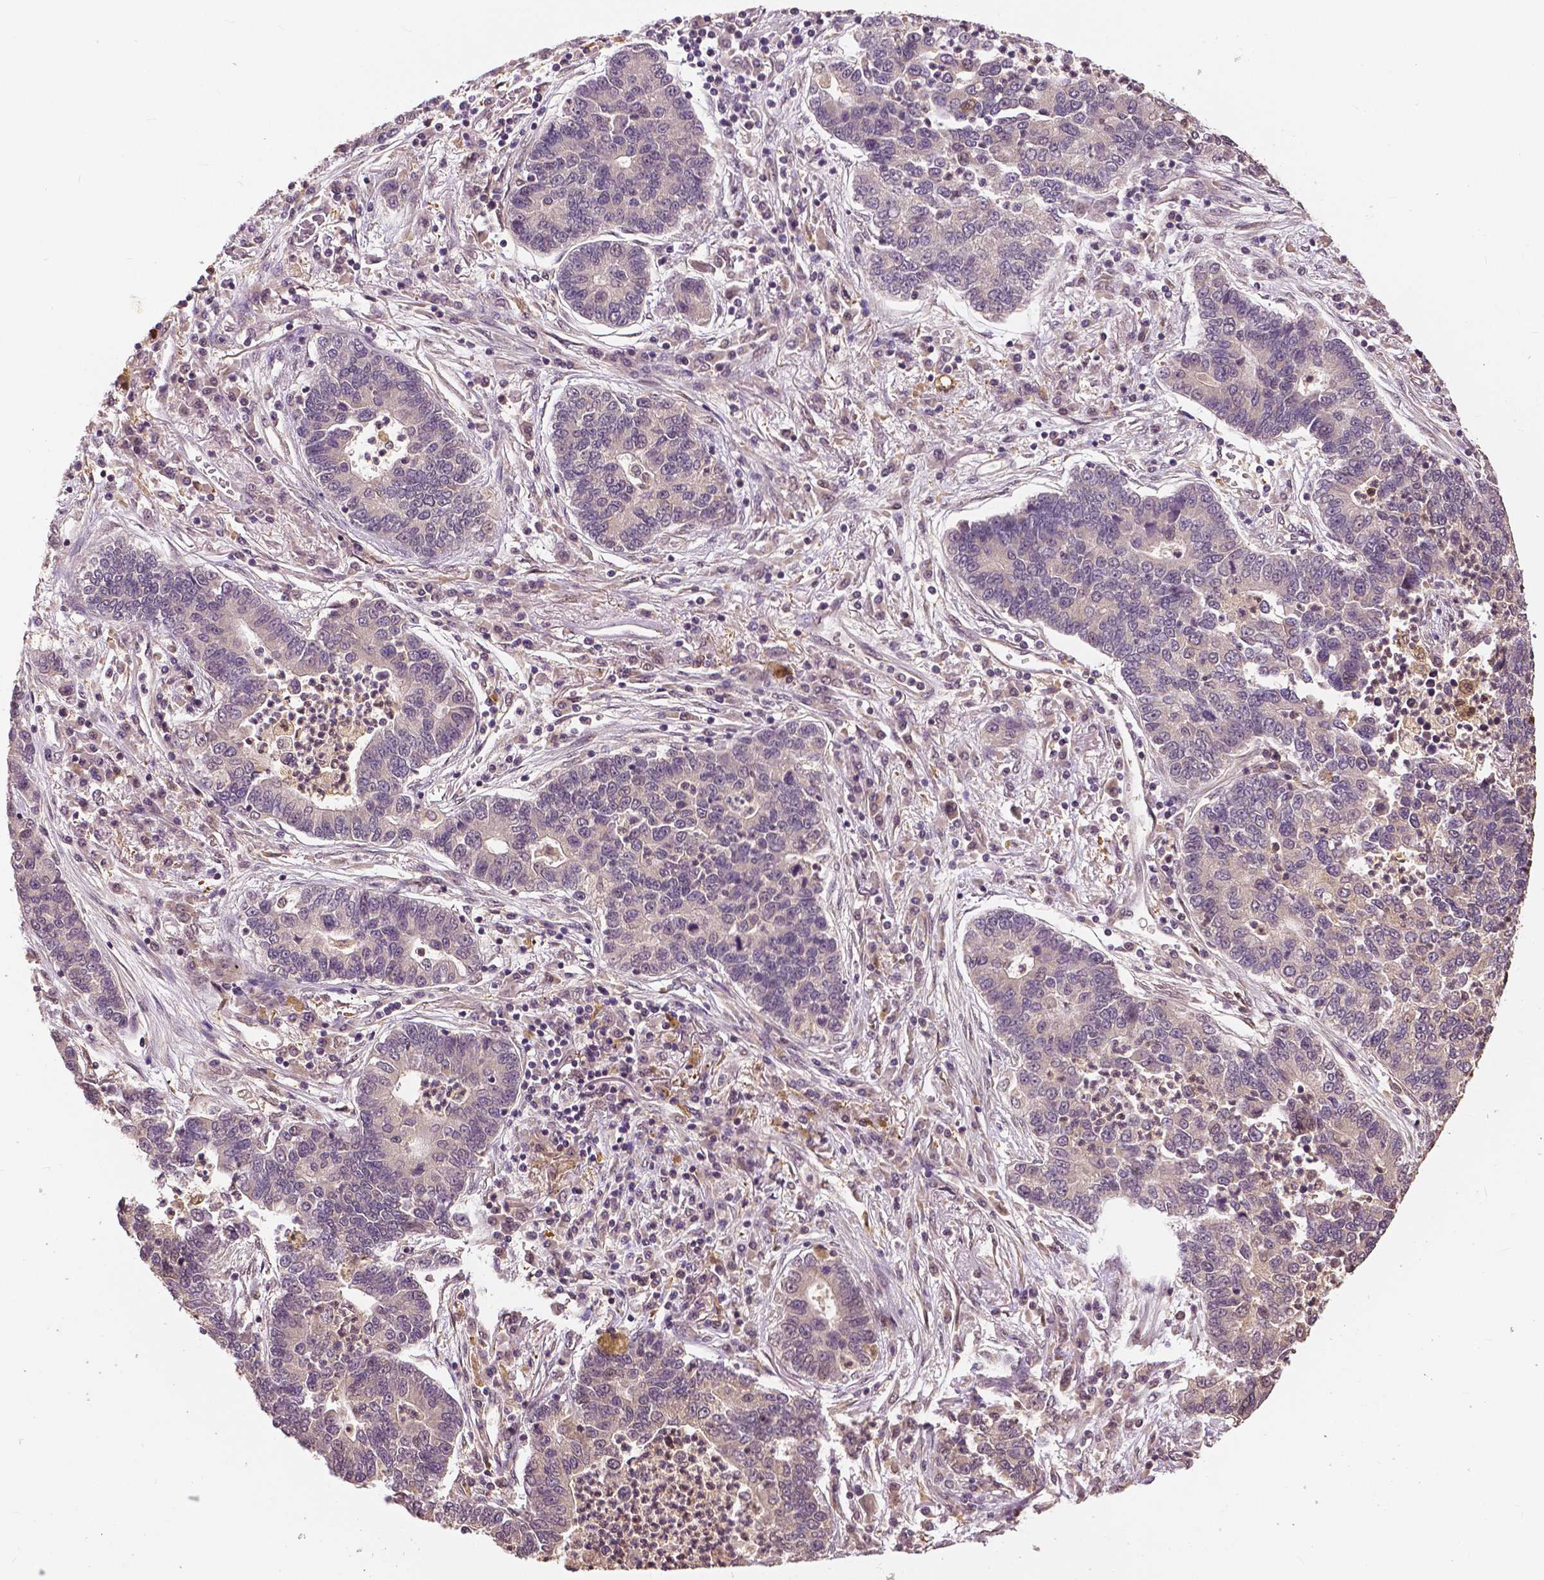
{"staining": {"intensity": "negative", "quantity": "none", "location": "none"}, "tissue": "lung cancer", "cell_type": "Tumor cells", "image_type": "cancer", "snomed": [{"axis": "morphology", "description": "Adenocarcinoma, NOS"}, {"axis": "topography", "description": "Lung"}], "caption": "Human lung cancer stained for a protein using immunohistochemistry (IHC) demonstrates no positivity in tumor cells.", "gene": "MAP1LC3B", "patient": {"sex": "female", "age": 57}}